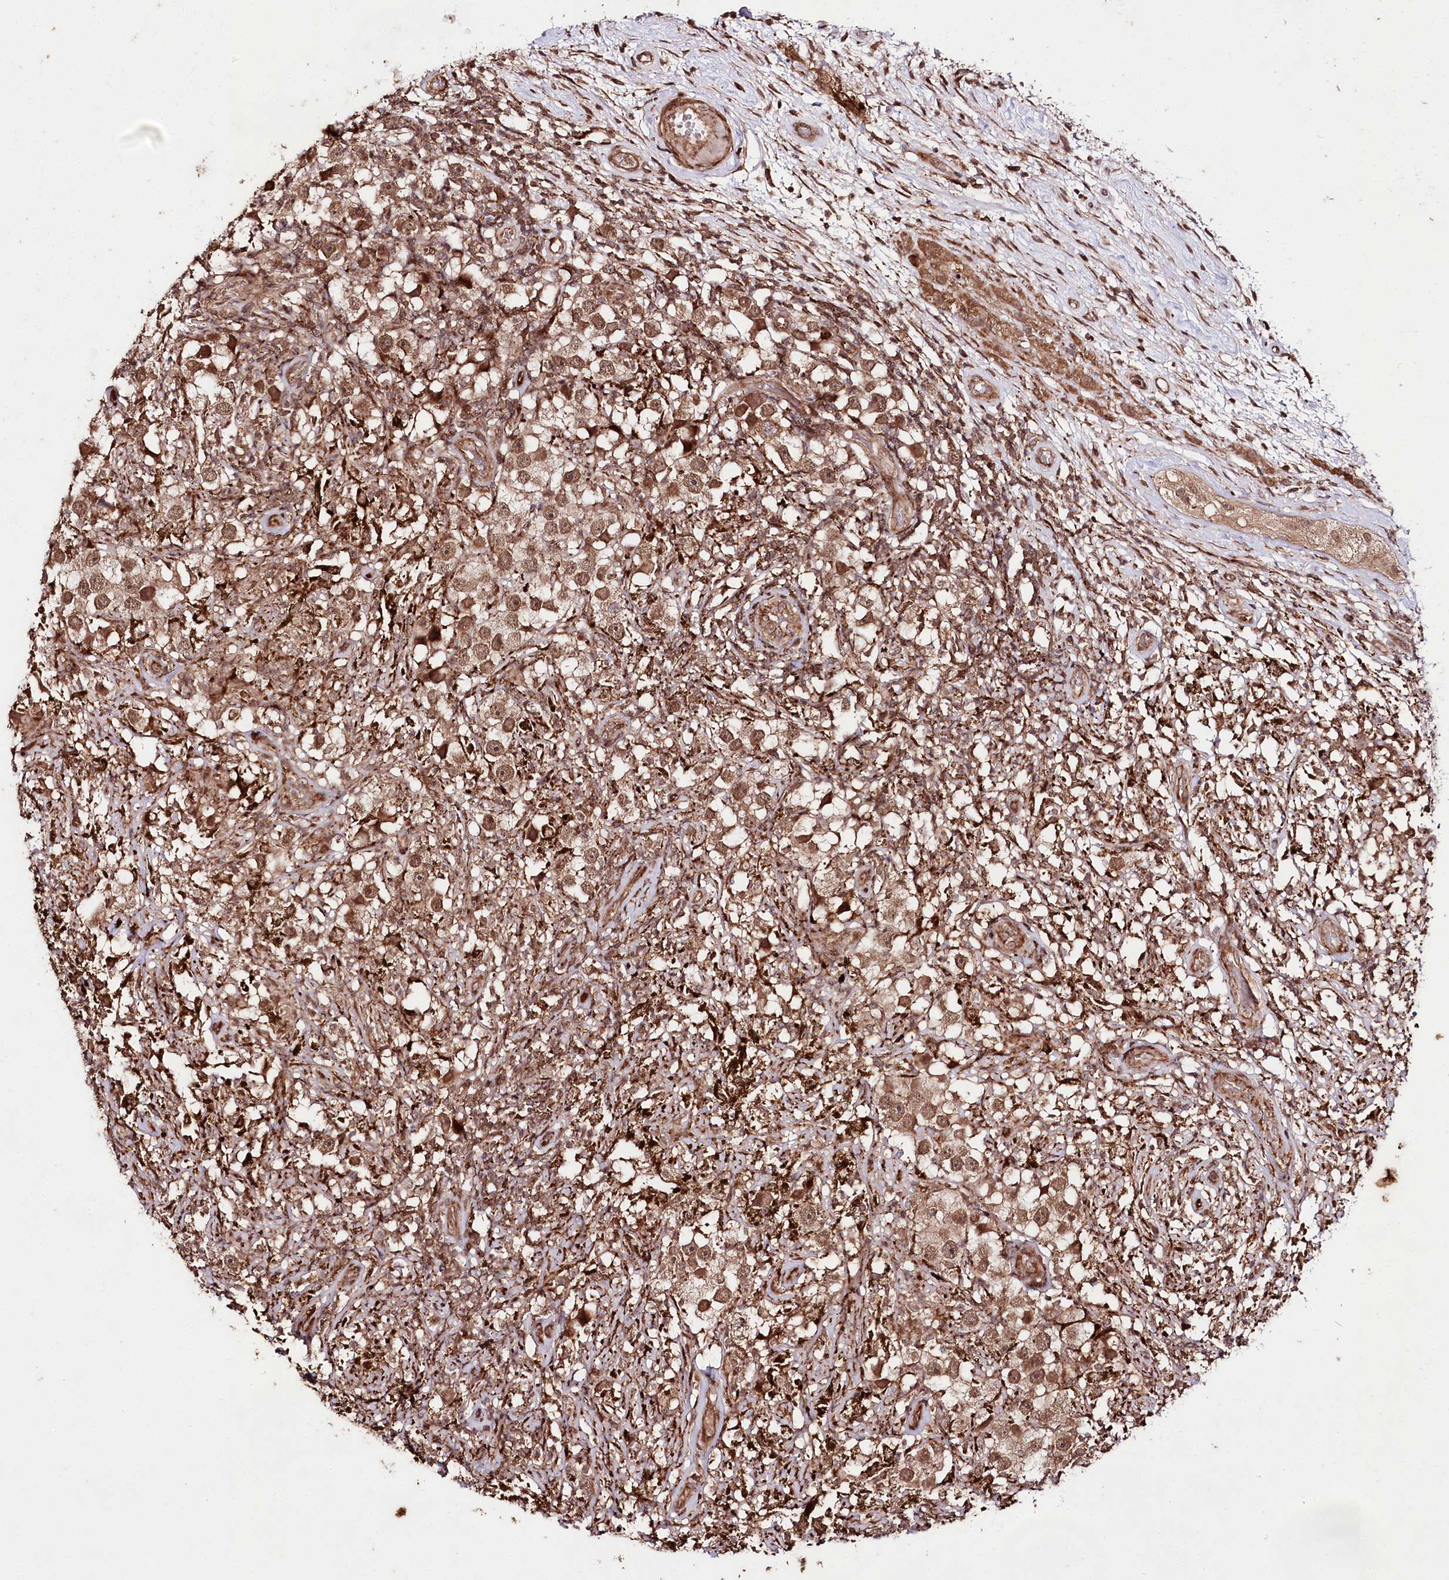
{"staining": {"intensity": "moderate", "quantity": ">75%", "location": "cytoplasmic/membranous,nuclear"}, "tissue": "testis cancer", "cell_type": "Tumor cells", "image_type": "cancer", "snomed": [{"axis": "morphology", "description": "Seminoma, NOS"}, {"axis": "topography", "description": "Testis"}], "caption": "Protein expression analysis of testis cancer (seminoma) displays moderate cytoplasmic/membranous and nuclear staining in approximately >75% of tumor cells.", "gene": "PHLDB1", "patient": {"sex": "male", "age": 49}}